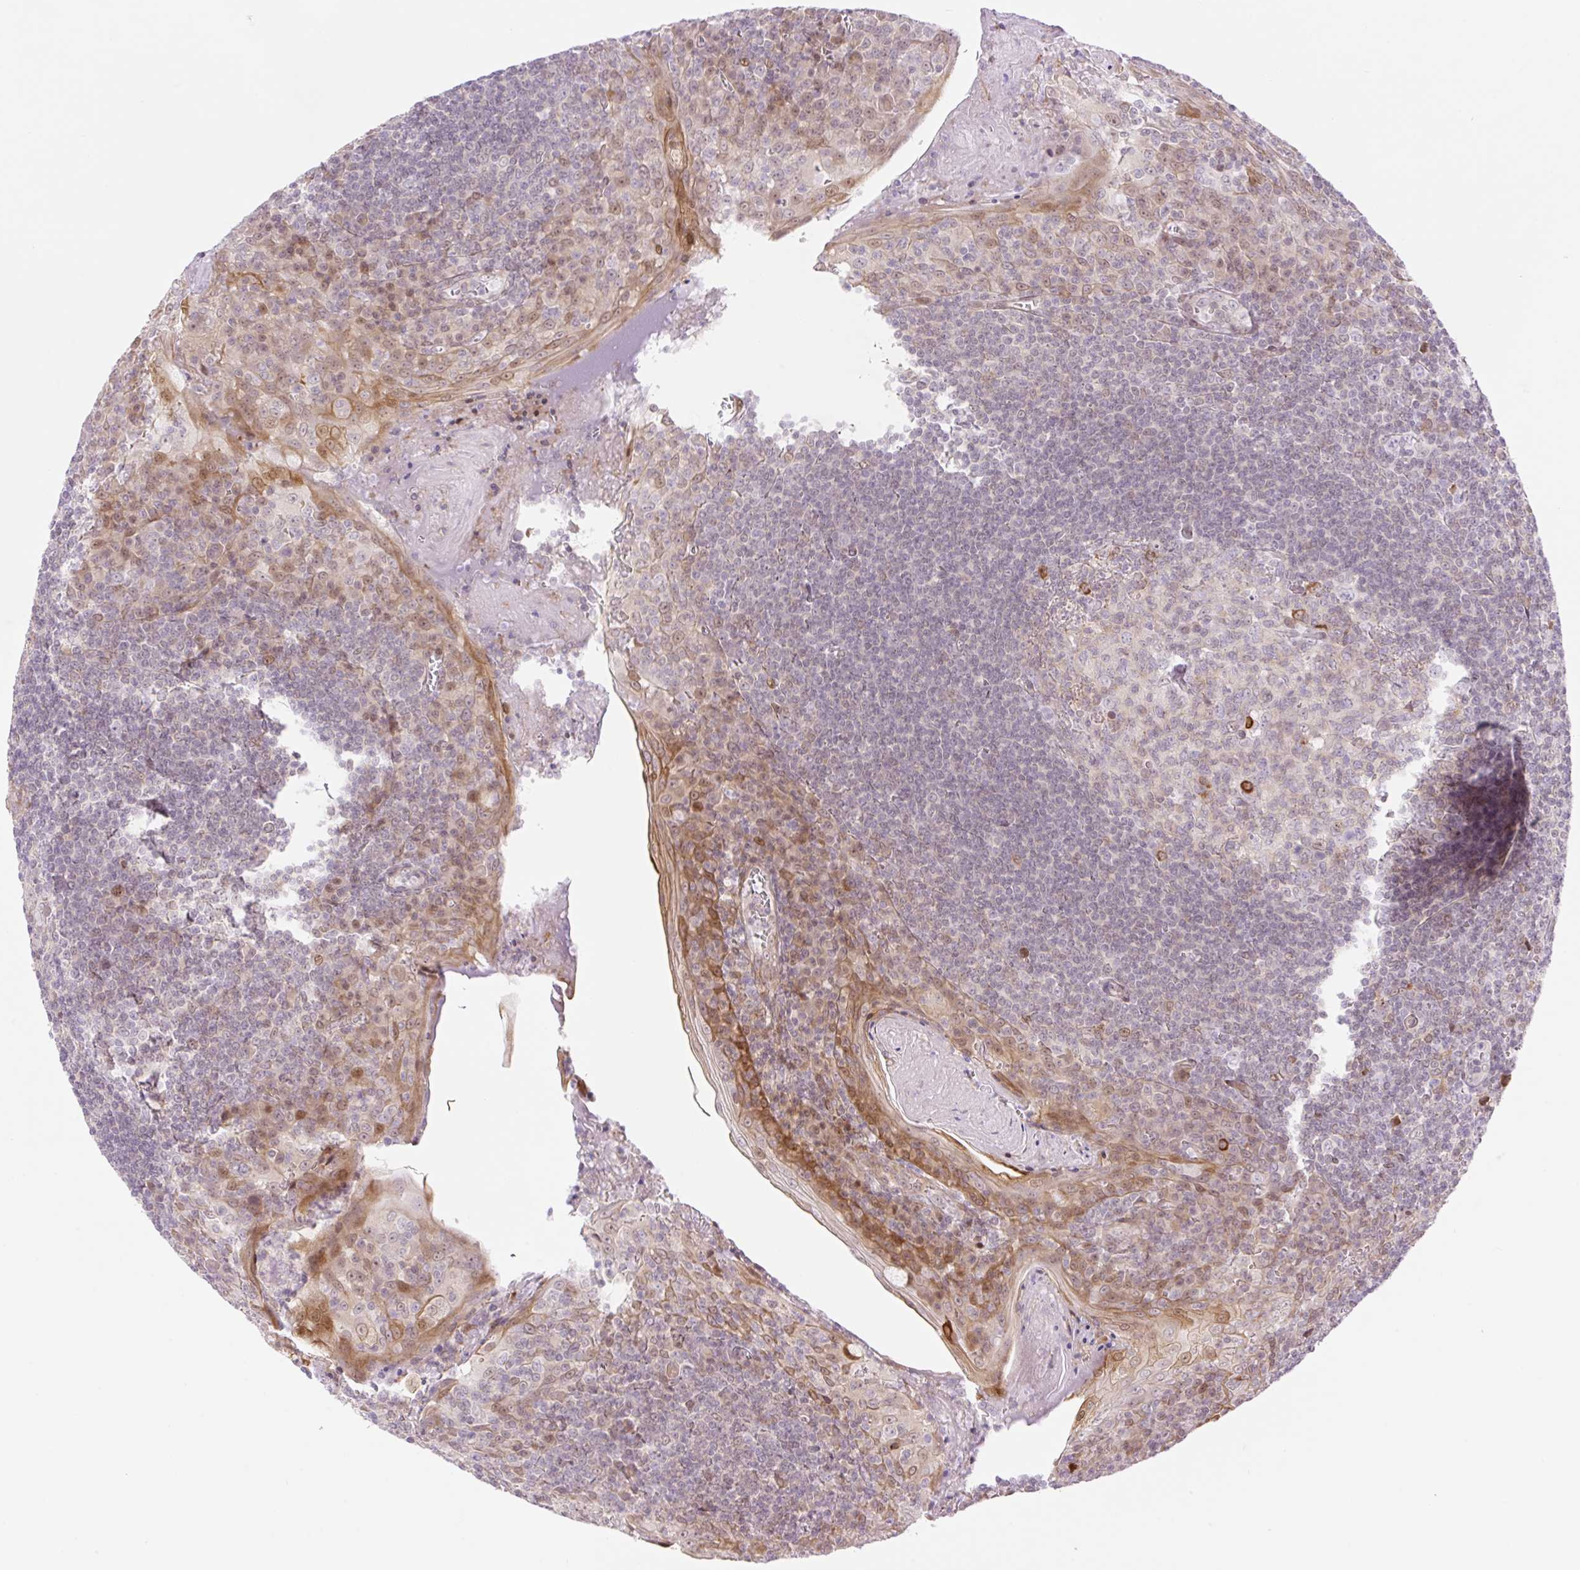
{"staining": {"intensity": "moderate", "quantity": "<25%", "location": "cytoplasmic/membranous"}, "tissue": "tonsil", "cell_type": "Germinal center cells", "image_type": "normal", "snomed": [{"axis": "morphology", "description": "Normal tissue, NOS"}, {"axis": "topography", "description": "Tonsil"}], "caption": "Moderate cytoplasmic/membranous staining for a protein is appreciated in about <25% of germinal center cells of benign tonsil using immunohistochemistry.", "gene": "ENSG00000264668", "patient": {"sex": "male", "age": 27}}